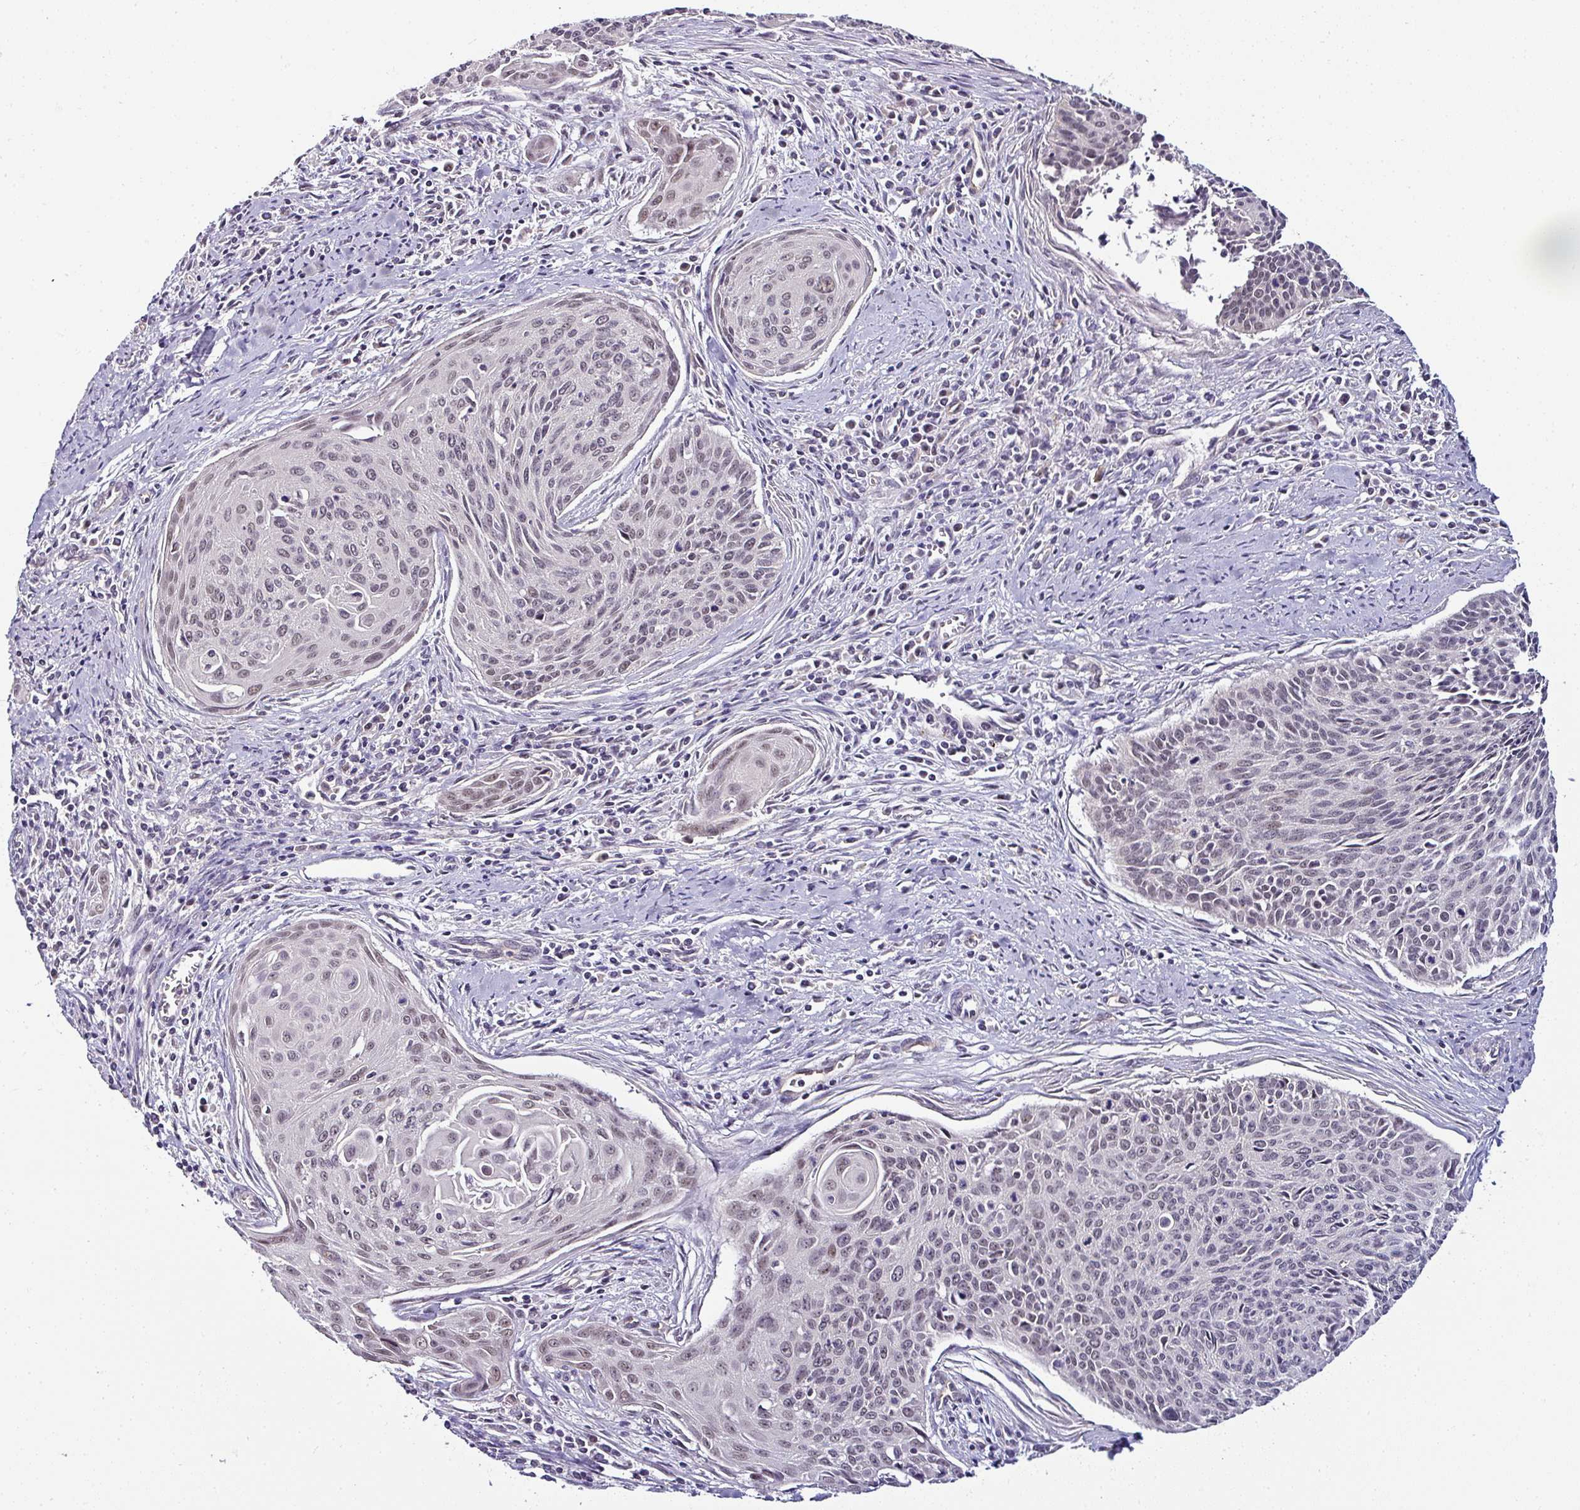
{"staining": {"intensity": "negative", "quantity": "none", "location": "none"}, "tissue": "cervical cancer", "cell_type": "Tumor cells", "image_type": "cancer", "snomed": [{"axis": "morphology", "description": "Squamous cell carcinoma, NOS"}, {"axis": "topography", "description": "Cervix"}], "caption": "Cervical cancer stained for a protein using immunohistochemistry reveals no positivity tumor cells.", "gene": "NAPSA", "patient": {"sex": "female", "age": 55}}